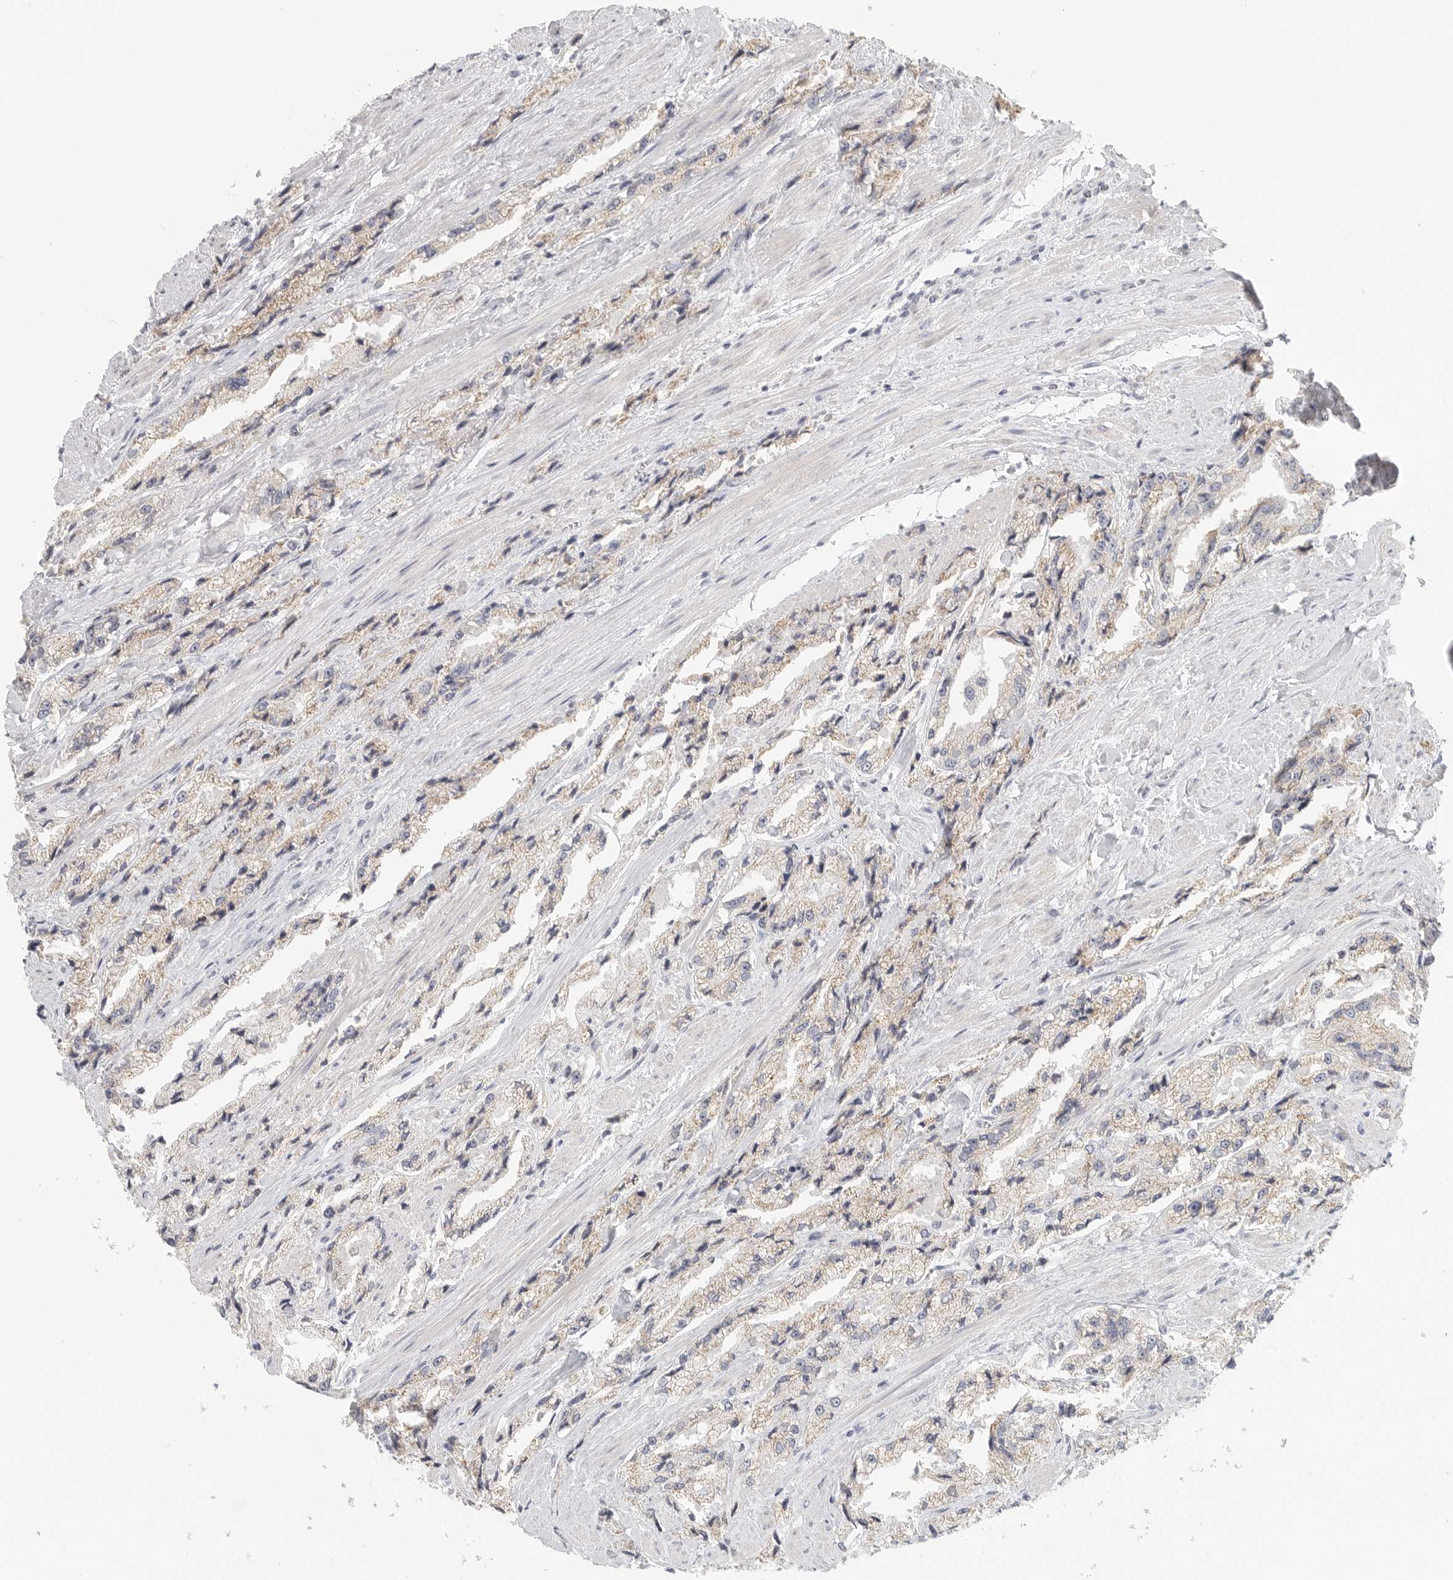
{"staining": {"intensity": "weak", "quantity": "25%-75%", "location": "cytoplasmic/membranous"}, "tissue": "prostate cancer", "cell_type": "Tumor cells", "image_type": "cancer", "snomed": [{"axis": "morphology", "description": "Adenocarcinoma, High grade"}, {"axis": "topography", "description": "Prostate"}], "caption": "High-power microscopy captured an immunohistochemistry (IHC) image of adenocarcinoma (high-grade) (prostate), revealing weak cytoplasmic/membranous expression in approximately 25%-75% of tumor cells.", "gene": "SLC25A36", "patient": {"sex": "male", "age": 58}}